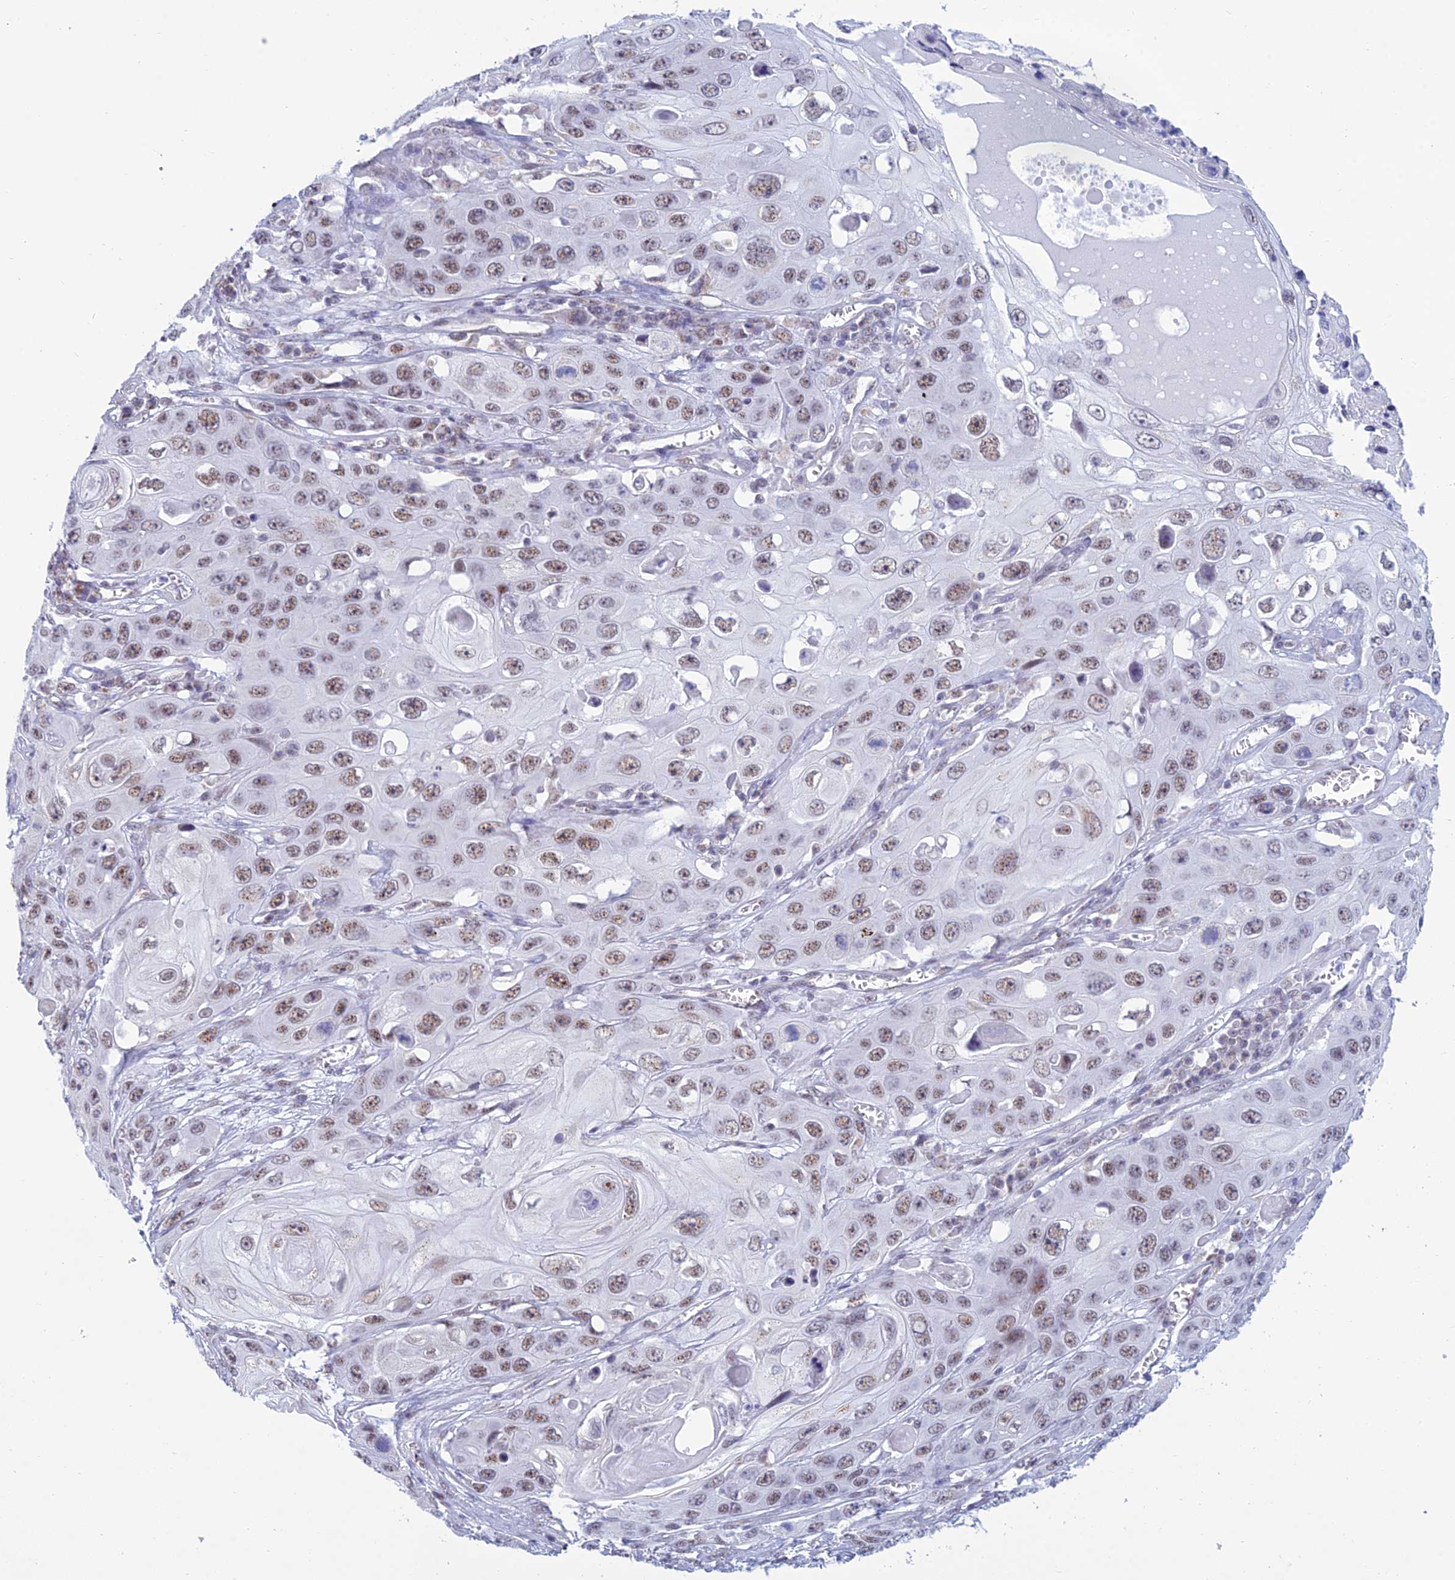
{"staining": {"intensity": "moderate", "quantity": ">75%", "location": "nuclear"}, "tissue": "skin cancer", "cell_type": "Tumor cells", "image_type": "cancer", "snomed": [{"axis": "morphology", "description": "Squamous cell carcinoma, NOS"}, {"axis": "topography", "description": "Skin"}], "caption": "IHC staining of squamous cell carcinoma (skin), which shows medium levels of moderate nuclear expression in approximately >75% of tumor cells indicating moderate nuclear protein staining. The staining was performed using DAB (3,3'-diaminobenzidine) (brown) for protein detection and nuclei were counterstained in hematoxylin (blue).", "gene": "KLF14", "patient": {"sex": "male", "age": 55}}